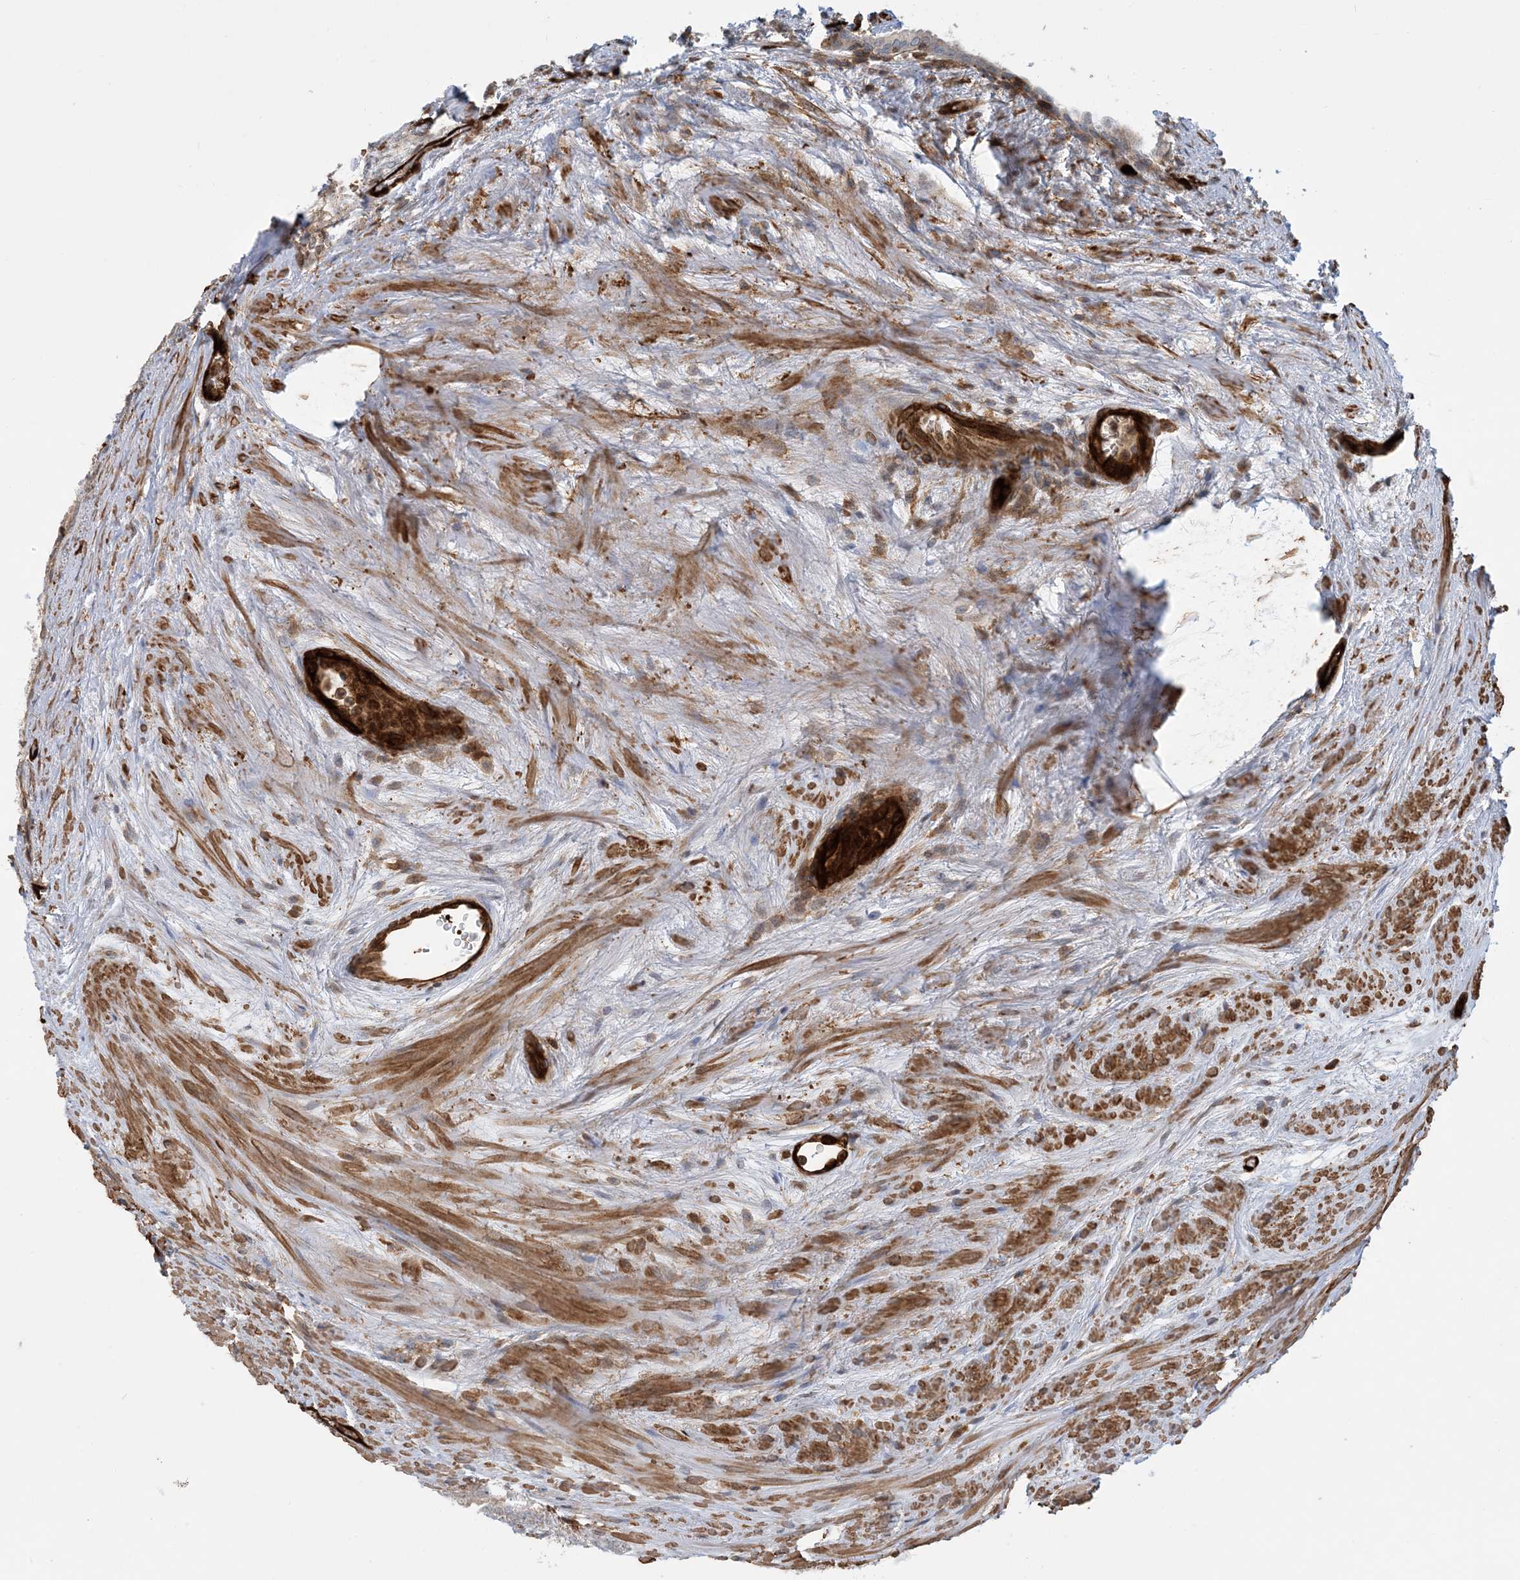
{"staining": {"intensity": "weak", "quantity": "<25%", "location": "cytoplasmic/membranous"}, "tissue": "prostate cancer", "cell_type": "Tumor cells", "image_type": "cancer", "snomed": [{"axis": "morphology", "description": "Normal morphology"}, {"axis": "morphology", "description": "Adenocarcinoma, Low grade"}, {"axis": "topography", "description": "Prostate"}], "caption": "Tumor cells are negative for brown protein staining in prostate cancer (low-grade adenocarcinoma).", "gene": "PPM1F", "patient": {"sex": "male", "age": 72}}